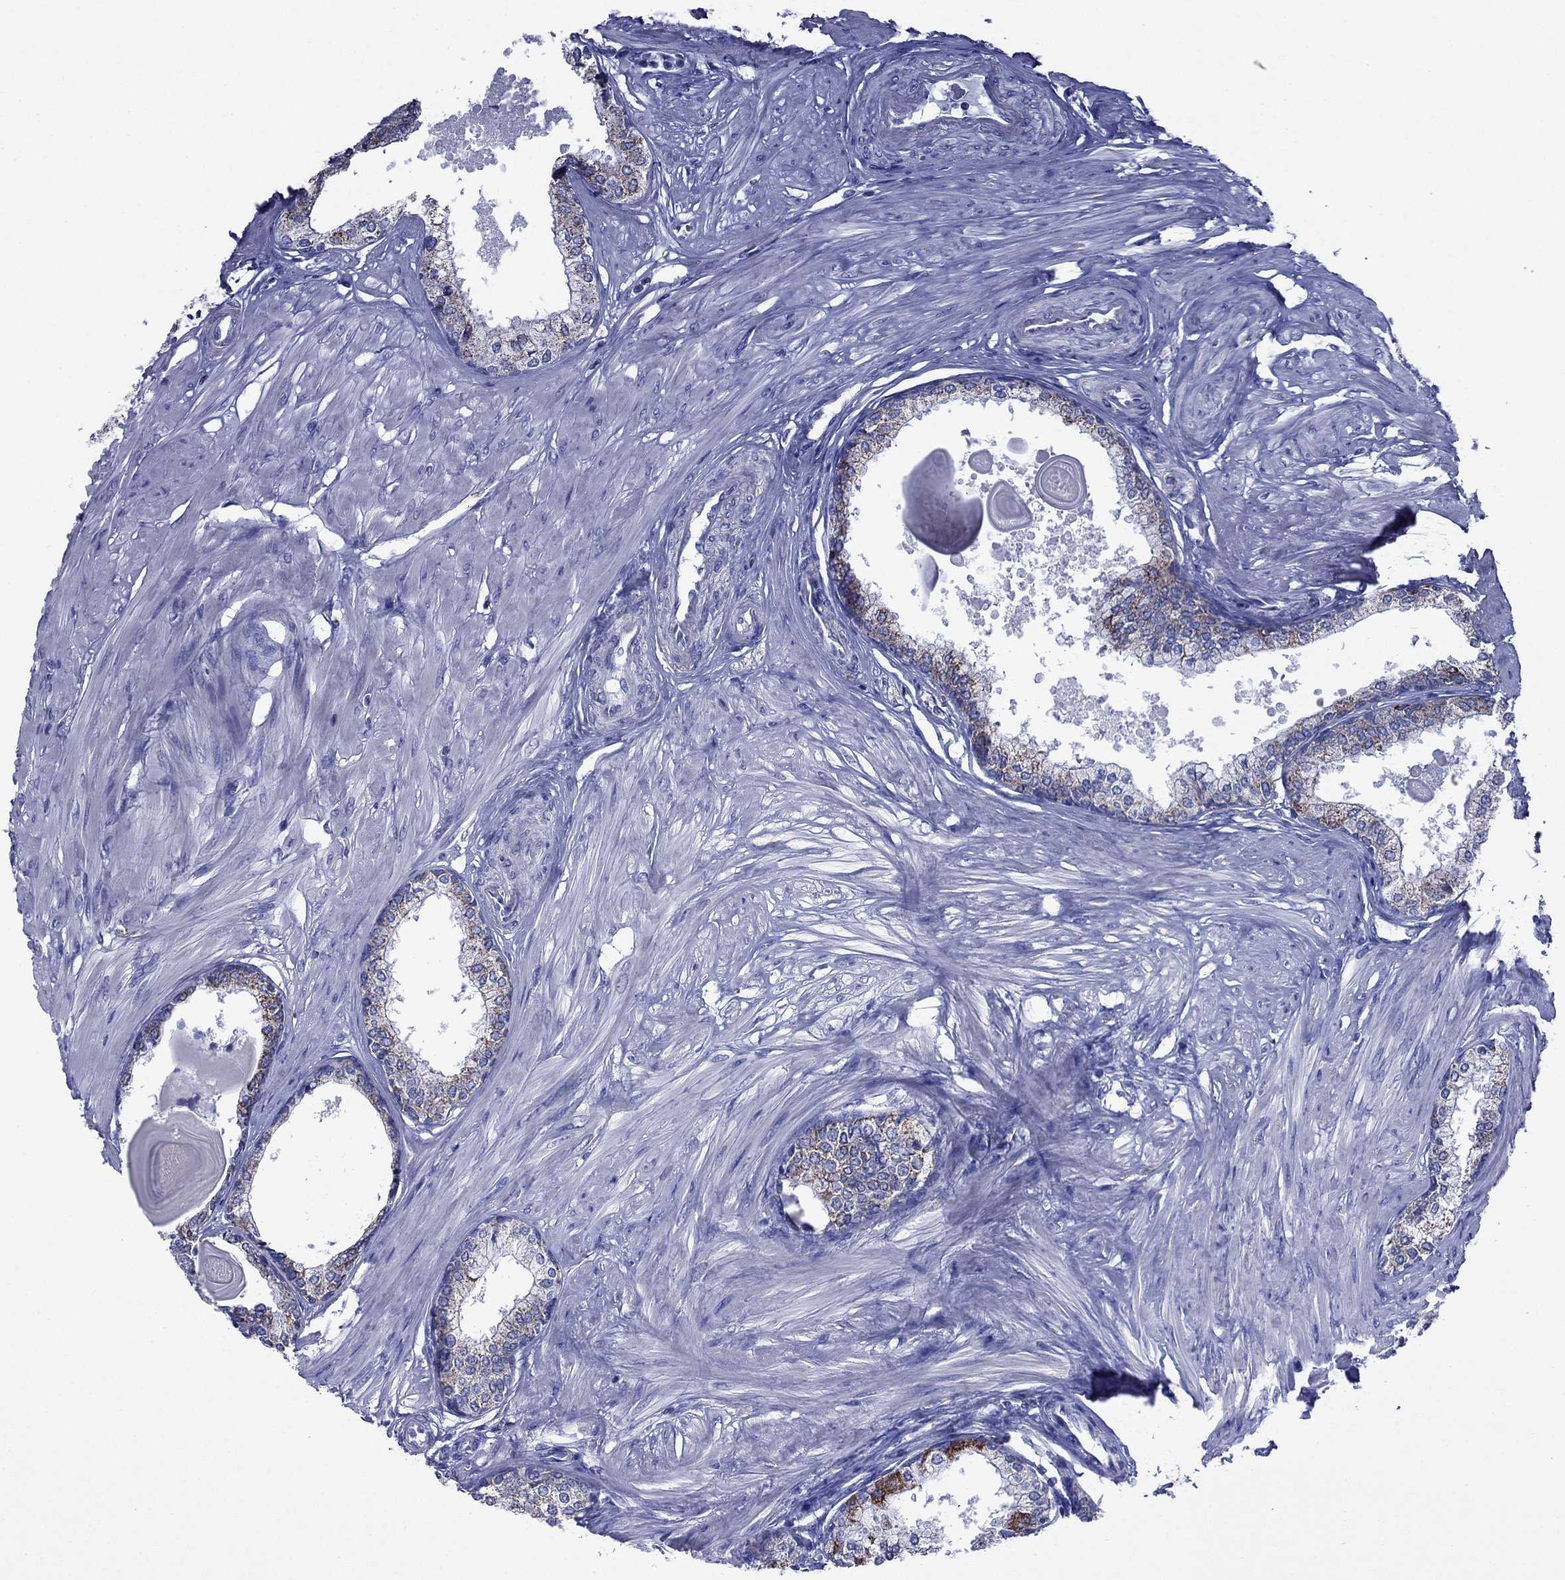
{"staining": {"intensity": "strong", "quantity": "<25%", "location": "cytoplasmic/membranous"}, "tissue": "prostate", "cell_type": "Glandular cells", "image_type": "normal", "snomed": [{"axis": "morphology", "description": "Normal tissue, NOS"}, {"axis": "topography", "description": "Prostate"}], "caption": "IHC (DAB (3,3'-diaminobenzidine)) staining of normal prostate reveals strong cytoplasmic/membranous protein positivity in about <25% of glandular cells. (DAB (3,3'-diaminobenzidine) = brown stain, brightfield microscopy at high magnification).", "gene": "ACADSB", "patient": {"sex": "male", "age": 63}}